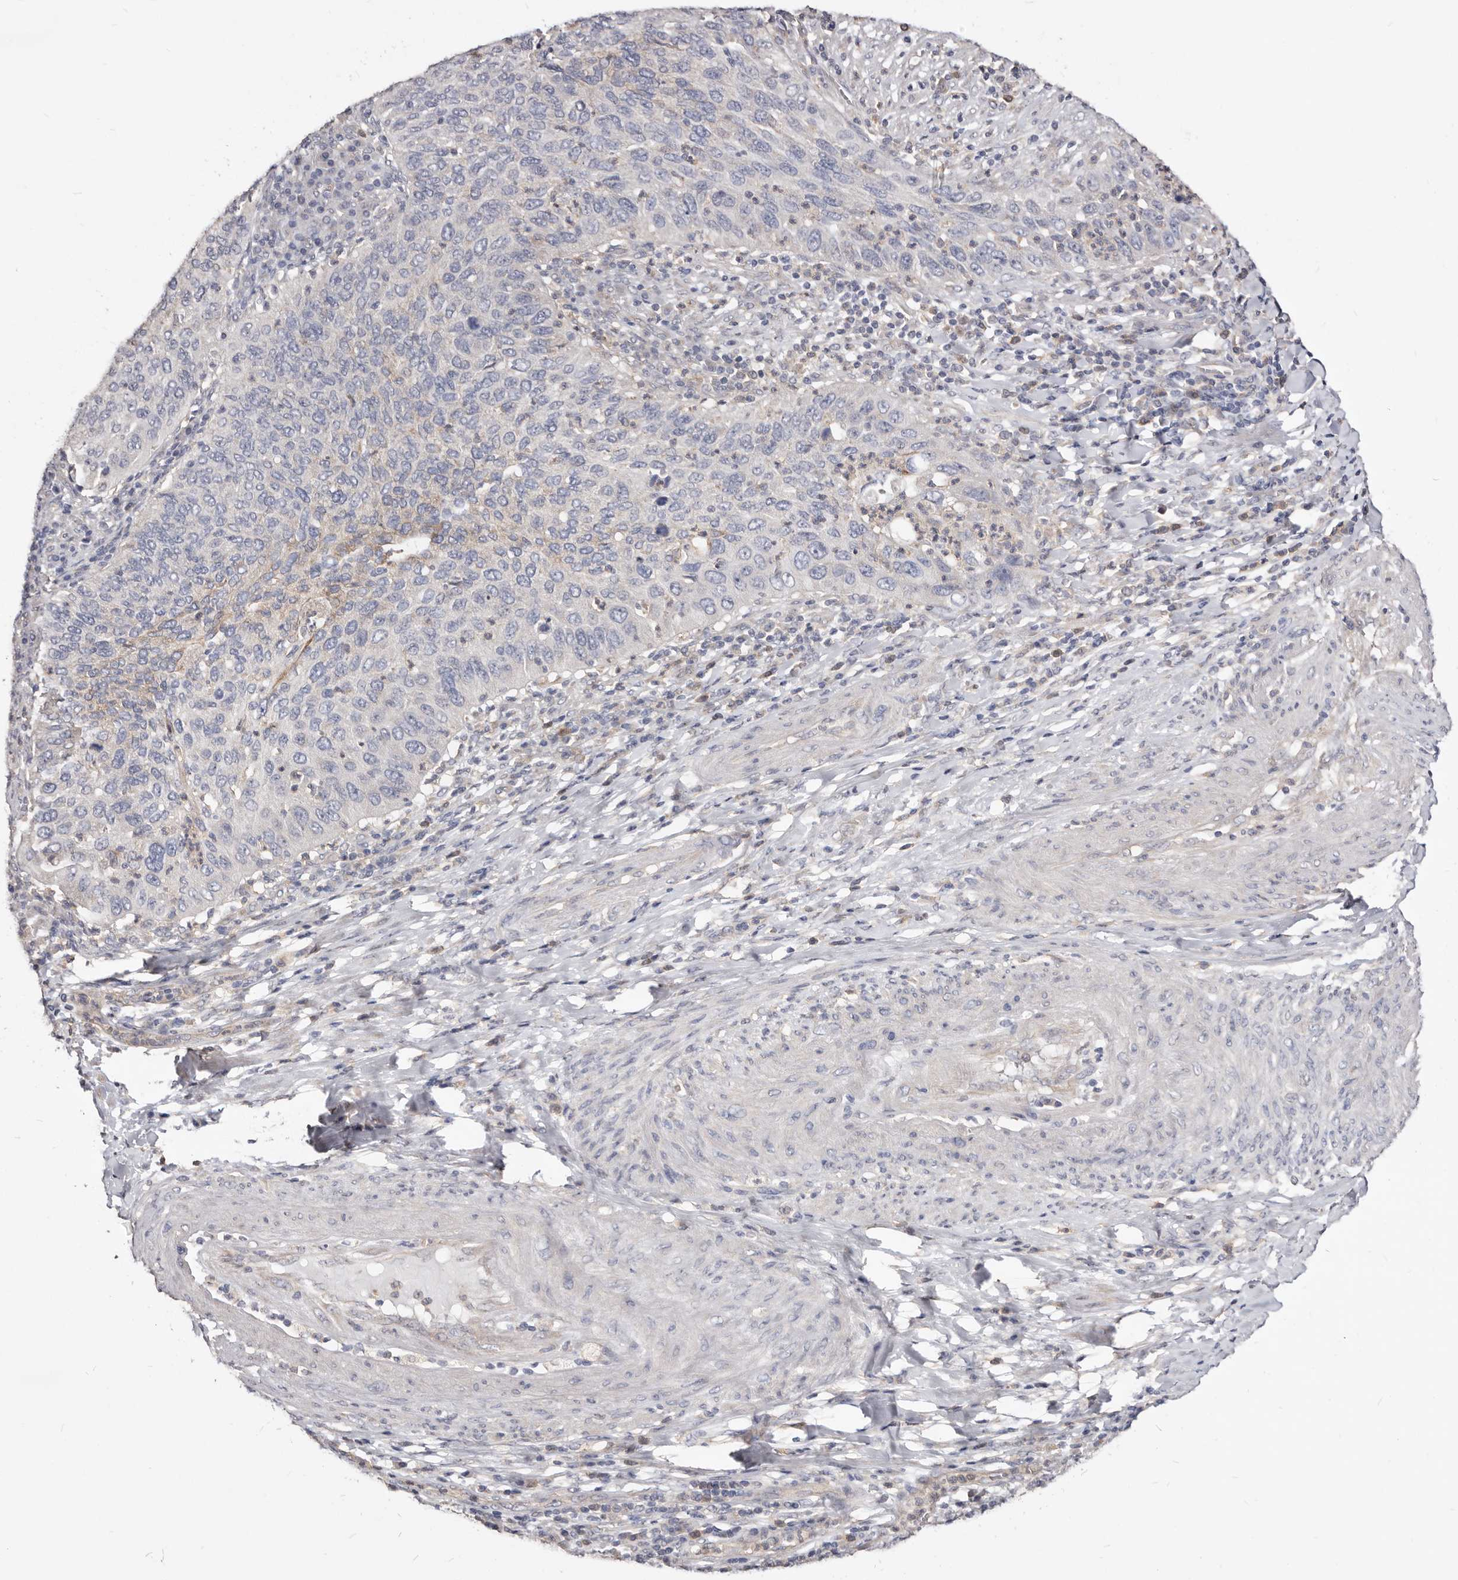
{"staining": {"intensity": "negative", "quantity": "none", "location": "none"}, "tissue": "cervical cancer", "cell_type": "Tumor cells", "image_type": "cancer", "snomed": [{"axis": "morphology", "description": "Squamous cell carcinoma, NOS"}, {"axis": "topography", "description": "Cervix"}], "caption": "This is an immunohistochemistry photomicrograph of cervical cancer (squamous cell carcinoma). There is no staining in tumor cells.", "gene": "LRRC25", "patient": {"sex": "female", "age": 38}}